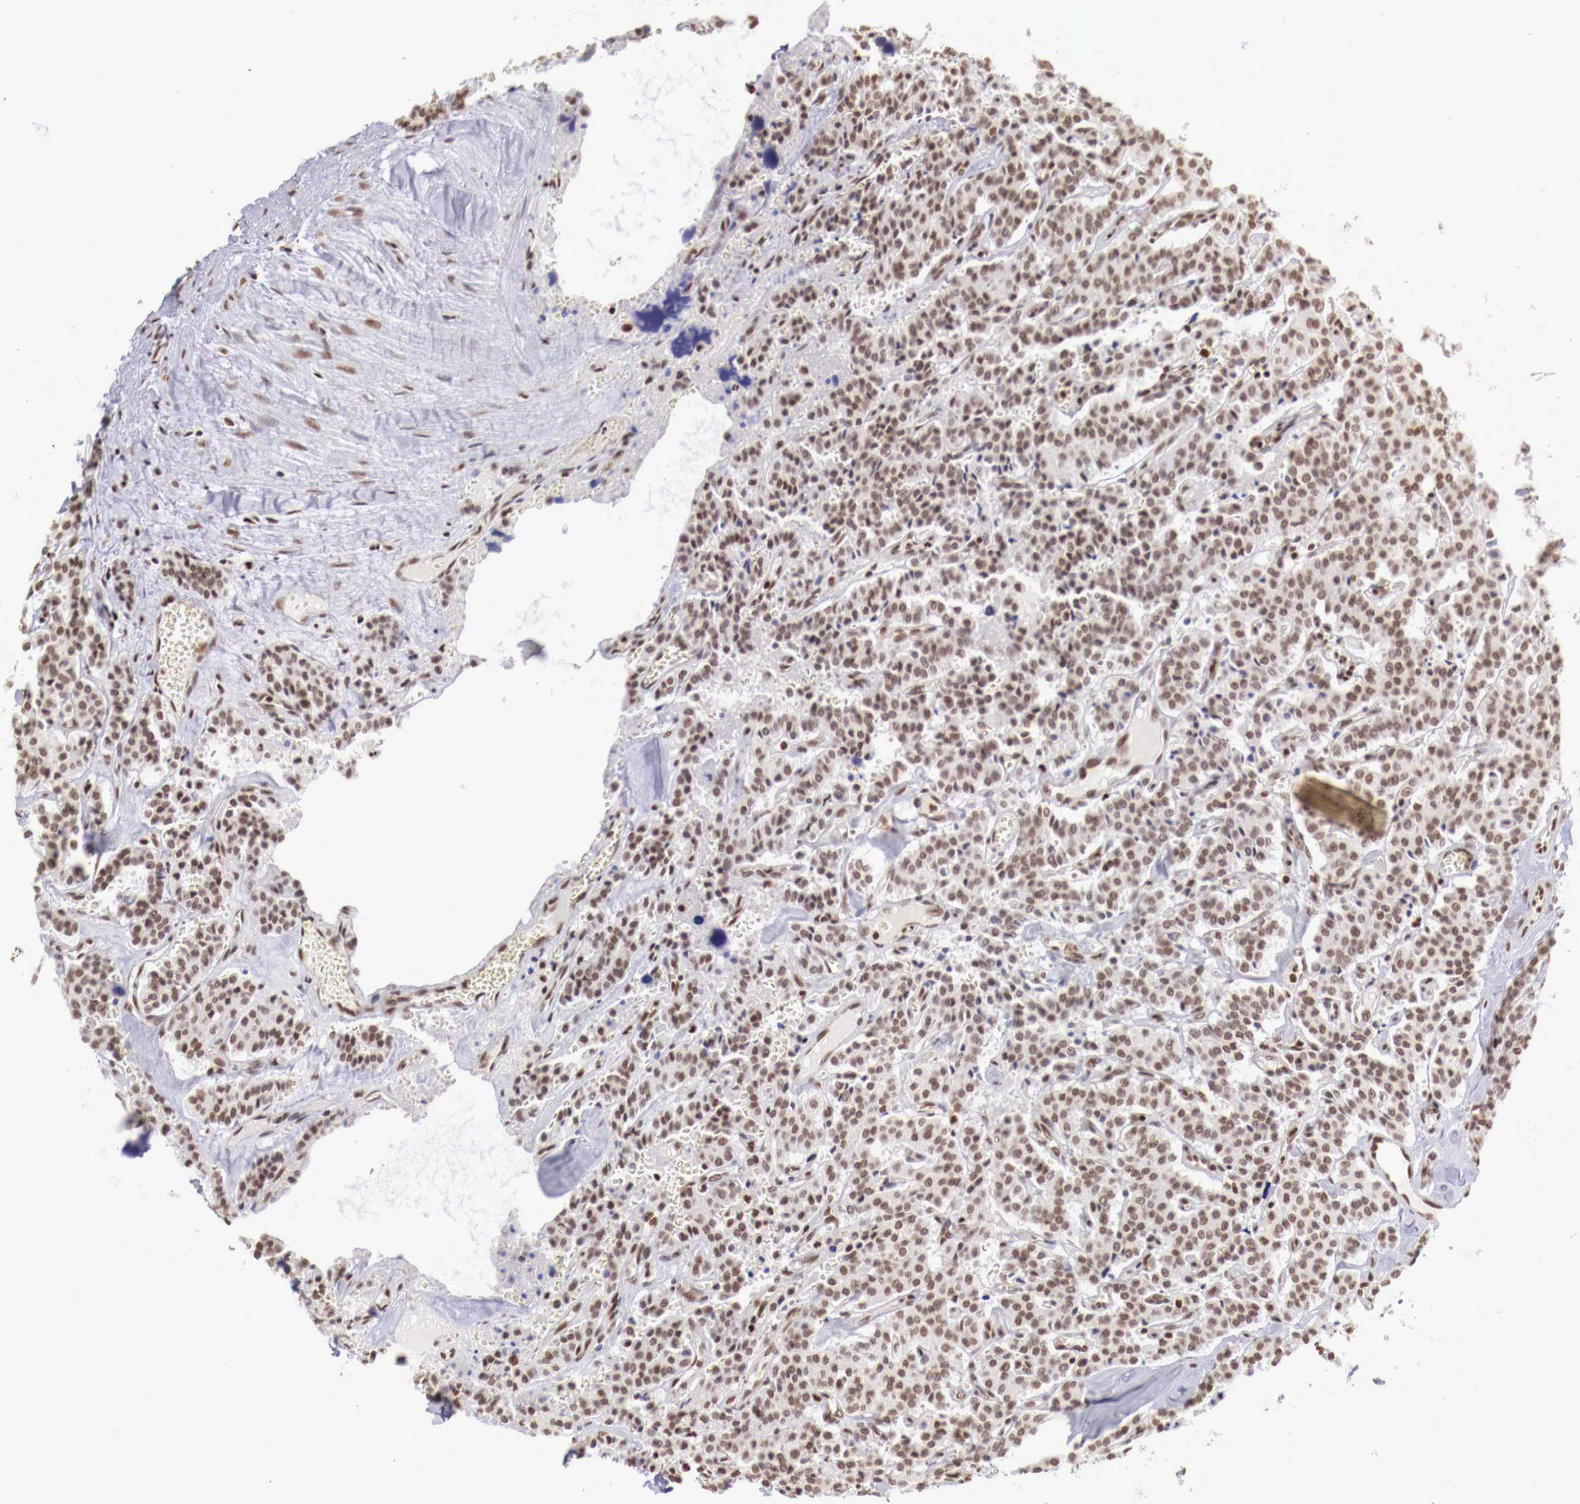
{"staining": {"intensity": "strong", "quantity": ">75%", "location": "nuclear"}, "tissue": "carcinoid", "cell_type": "Tumor cells", "image_type": "cancer", "snomed": [{"axis": "morphology", "description": "Carcinoid, malignant, NOS"}, {"axis": "topography", "description": "Bronchus"}], "caption": "Strong nuclear protein staining is present in approximately >75% of tumor cells in malignant carcinoid.", "gene": "MAX", "patient": {"sex": "male", "age": 55}}